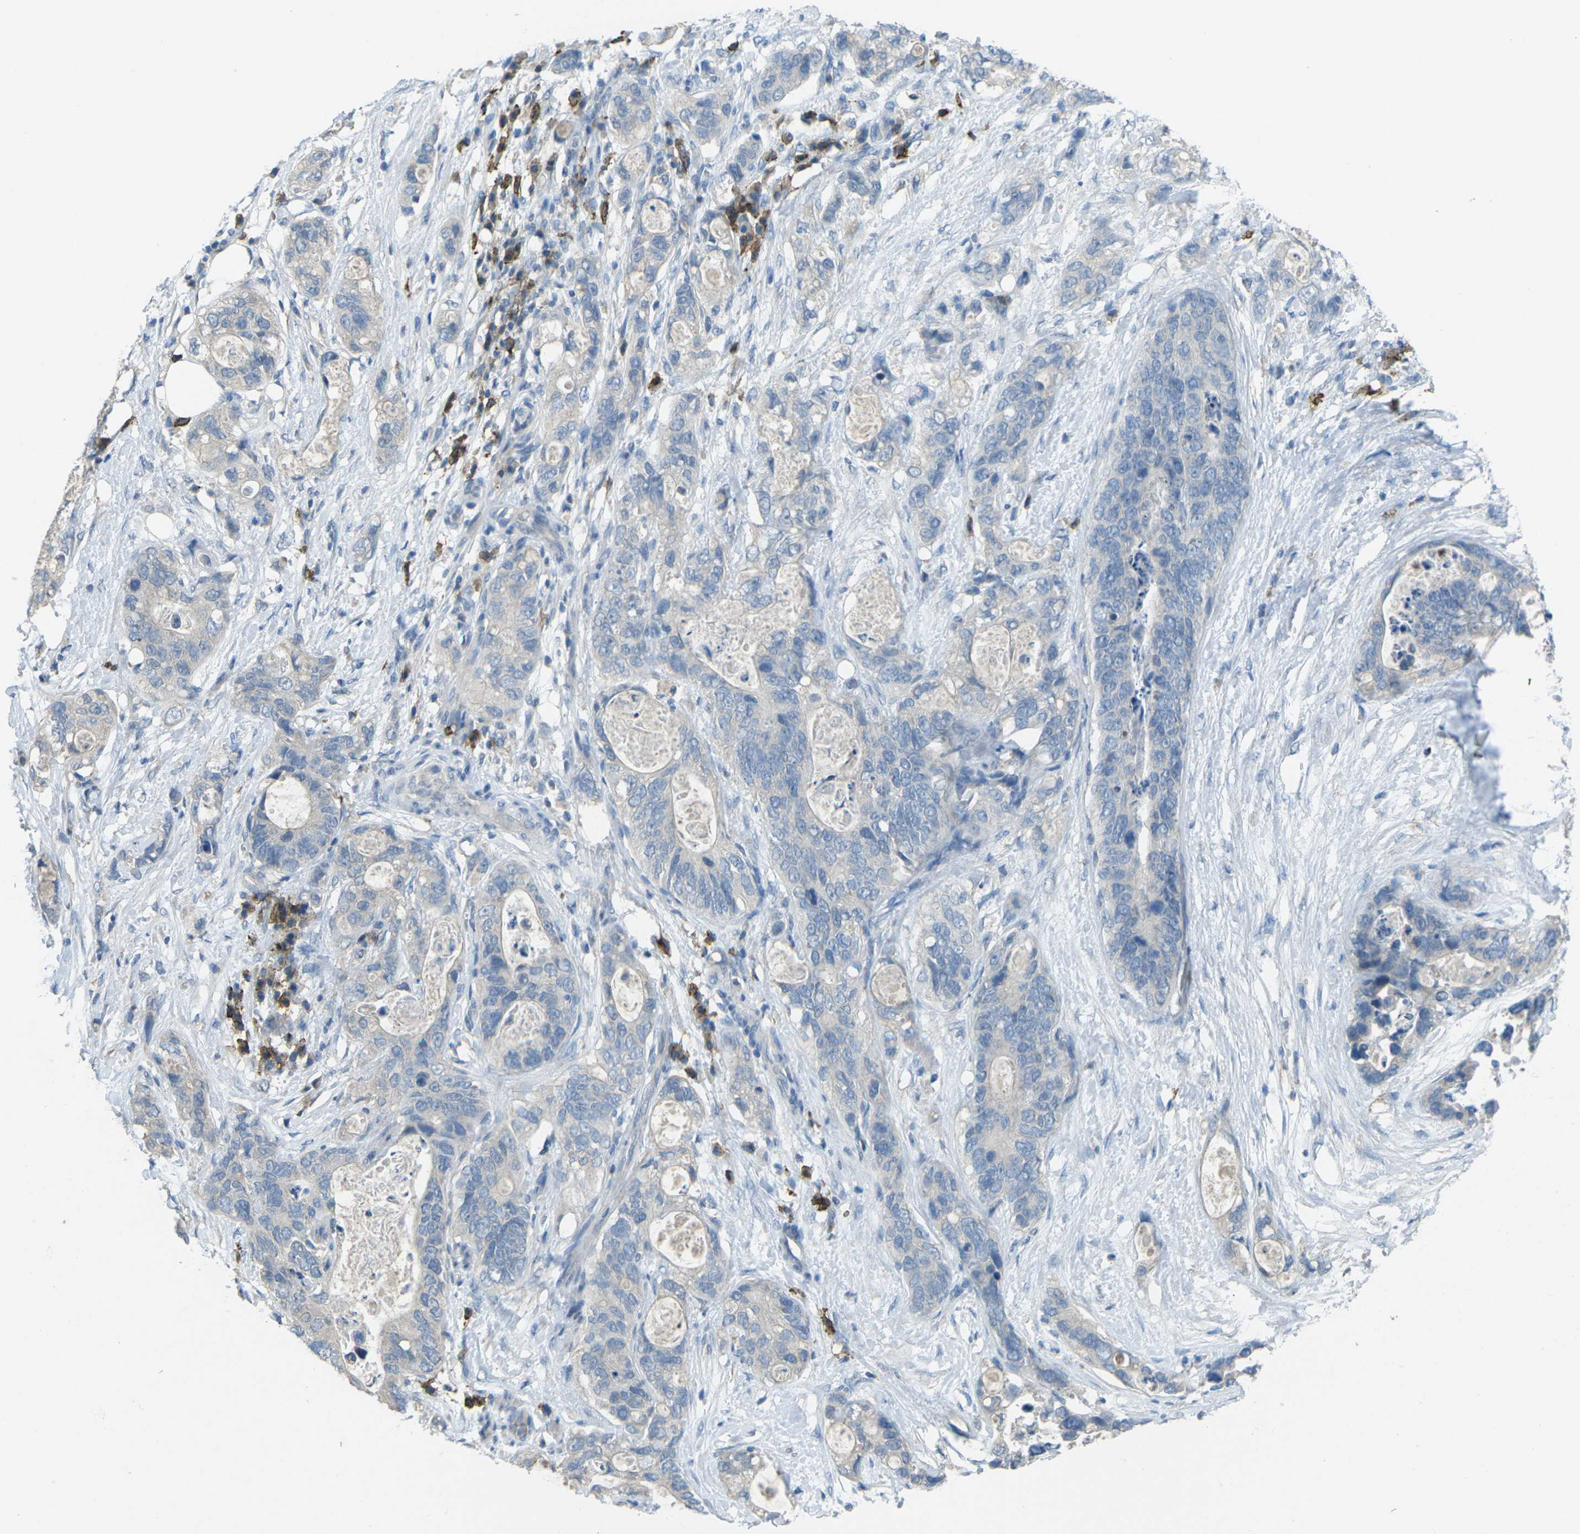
{"staining": {"intensity": "negative", "quantity": "none", "location": "none"}, "tissue": "stomach cancer", "cell_type": "Tumor cells", "image_type": "cancer", "snomed": [{"axis": "morphology", "description": "Adenocarcinoma, NOS"}, {"axis": "topography", "description": "Stomach"}], "caption": "A high-resolution image shows immunohistochemistry staining of stomach cancer (adenocarcinoma), which exhibits no significant expression in tumor cells. Nuclei are stained in blue.", "gene": "CD19", "patient": {"sex": "female", "age": 89}}